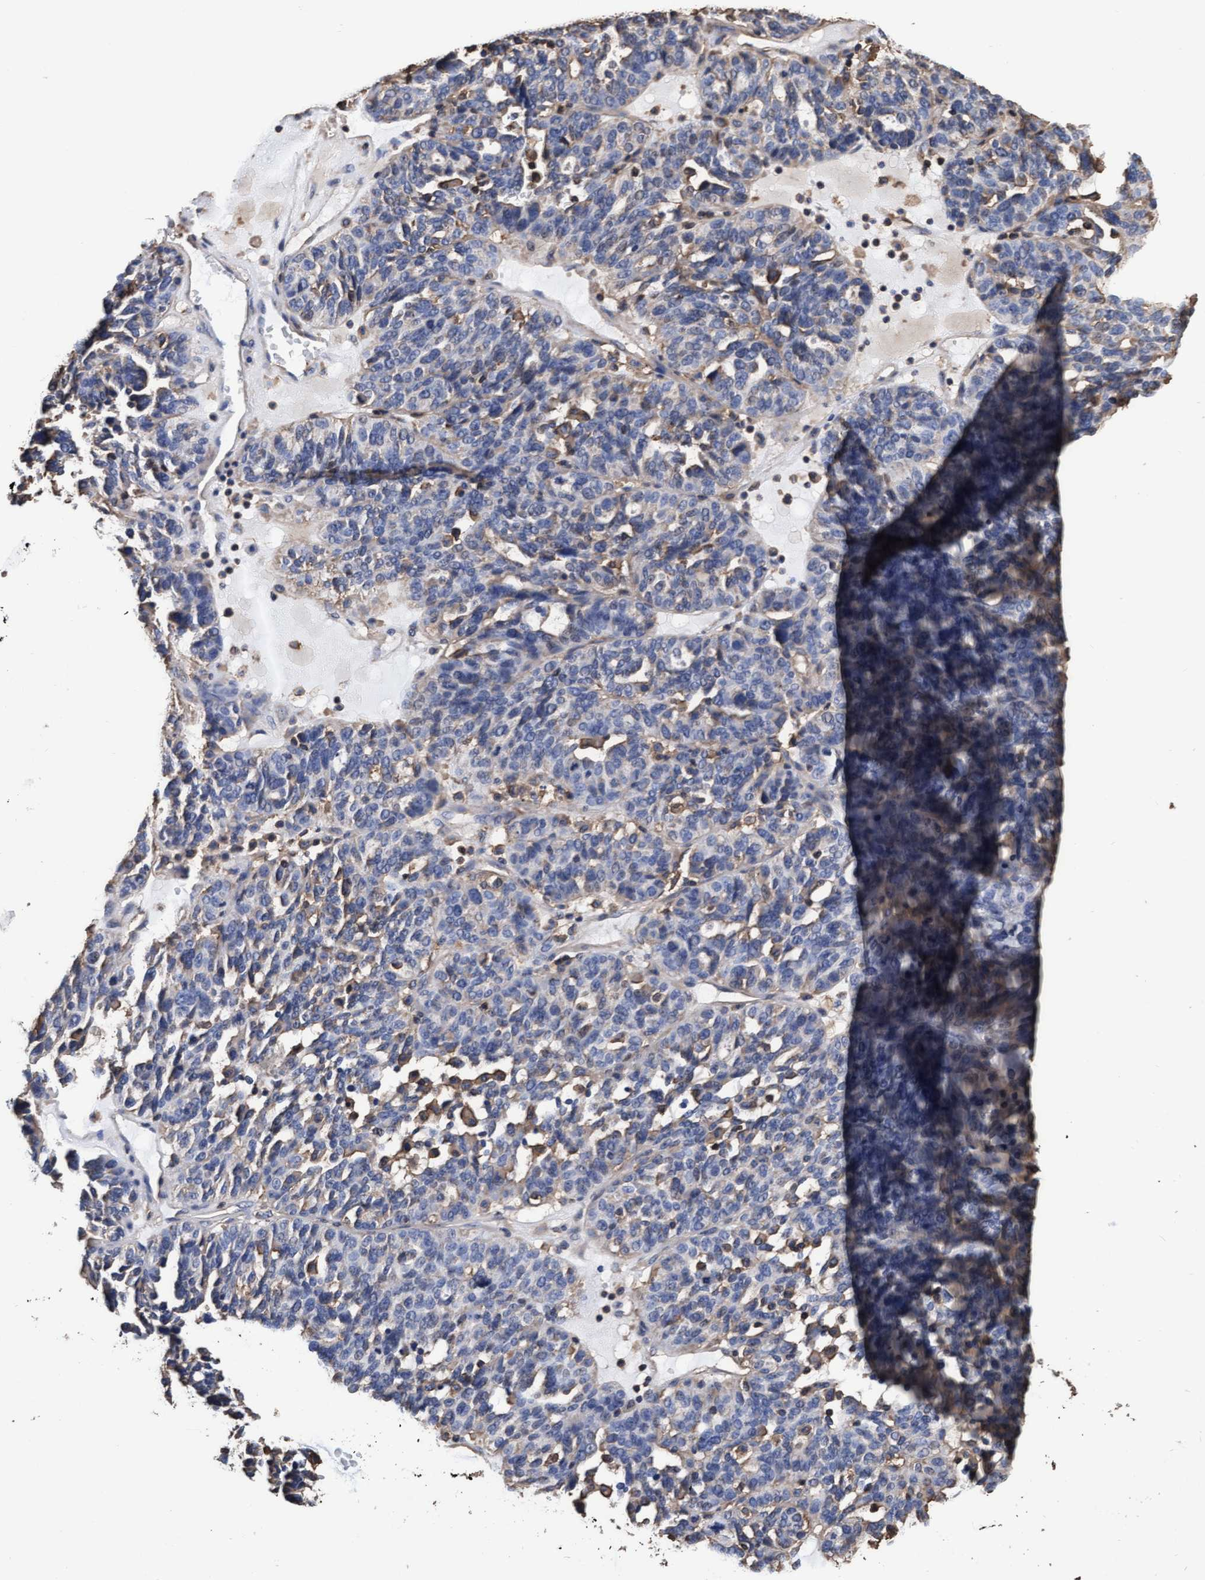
{"staining": {"intensity": "negative", "quantity": "none", "location": "none"}, "tissue": "ovarian cancer", "cell_type": "Tumor cells", "image_type": "cancer", "snomed": [{"axis": "morphology", "description": "Cystadenocarcinoma, serous, NOS"}, {"axis": "topography", "description": "Ovary"}], "caption": "Tumor cells are negative for protein expression in human ovarian serous cystadenocarcinoma.", "gene": "GRHPR", "patient": {"sex": "female", "age": 59}}